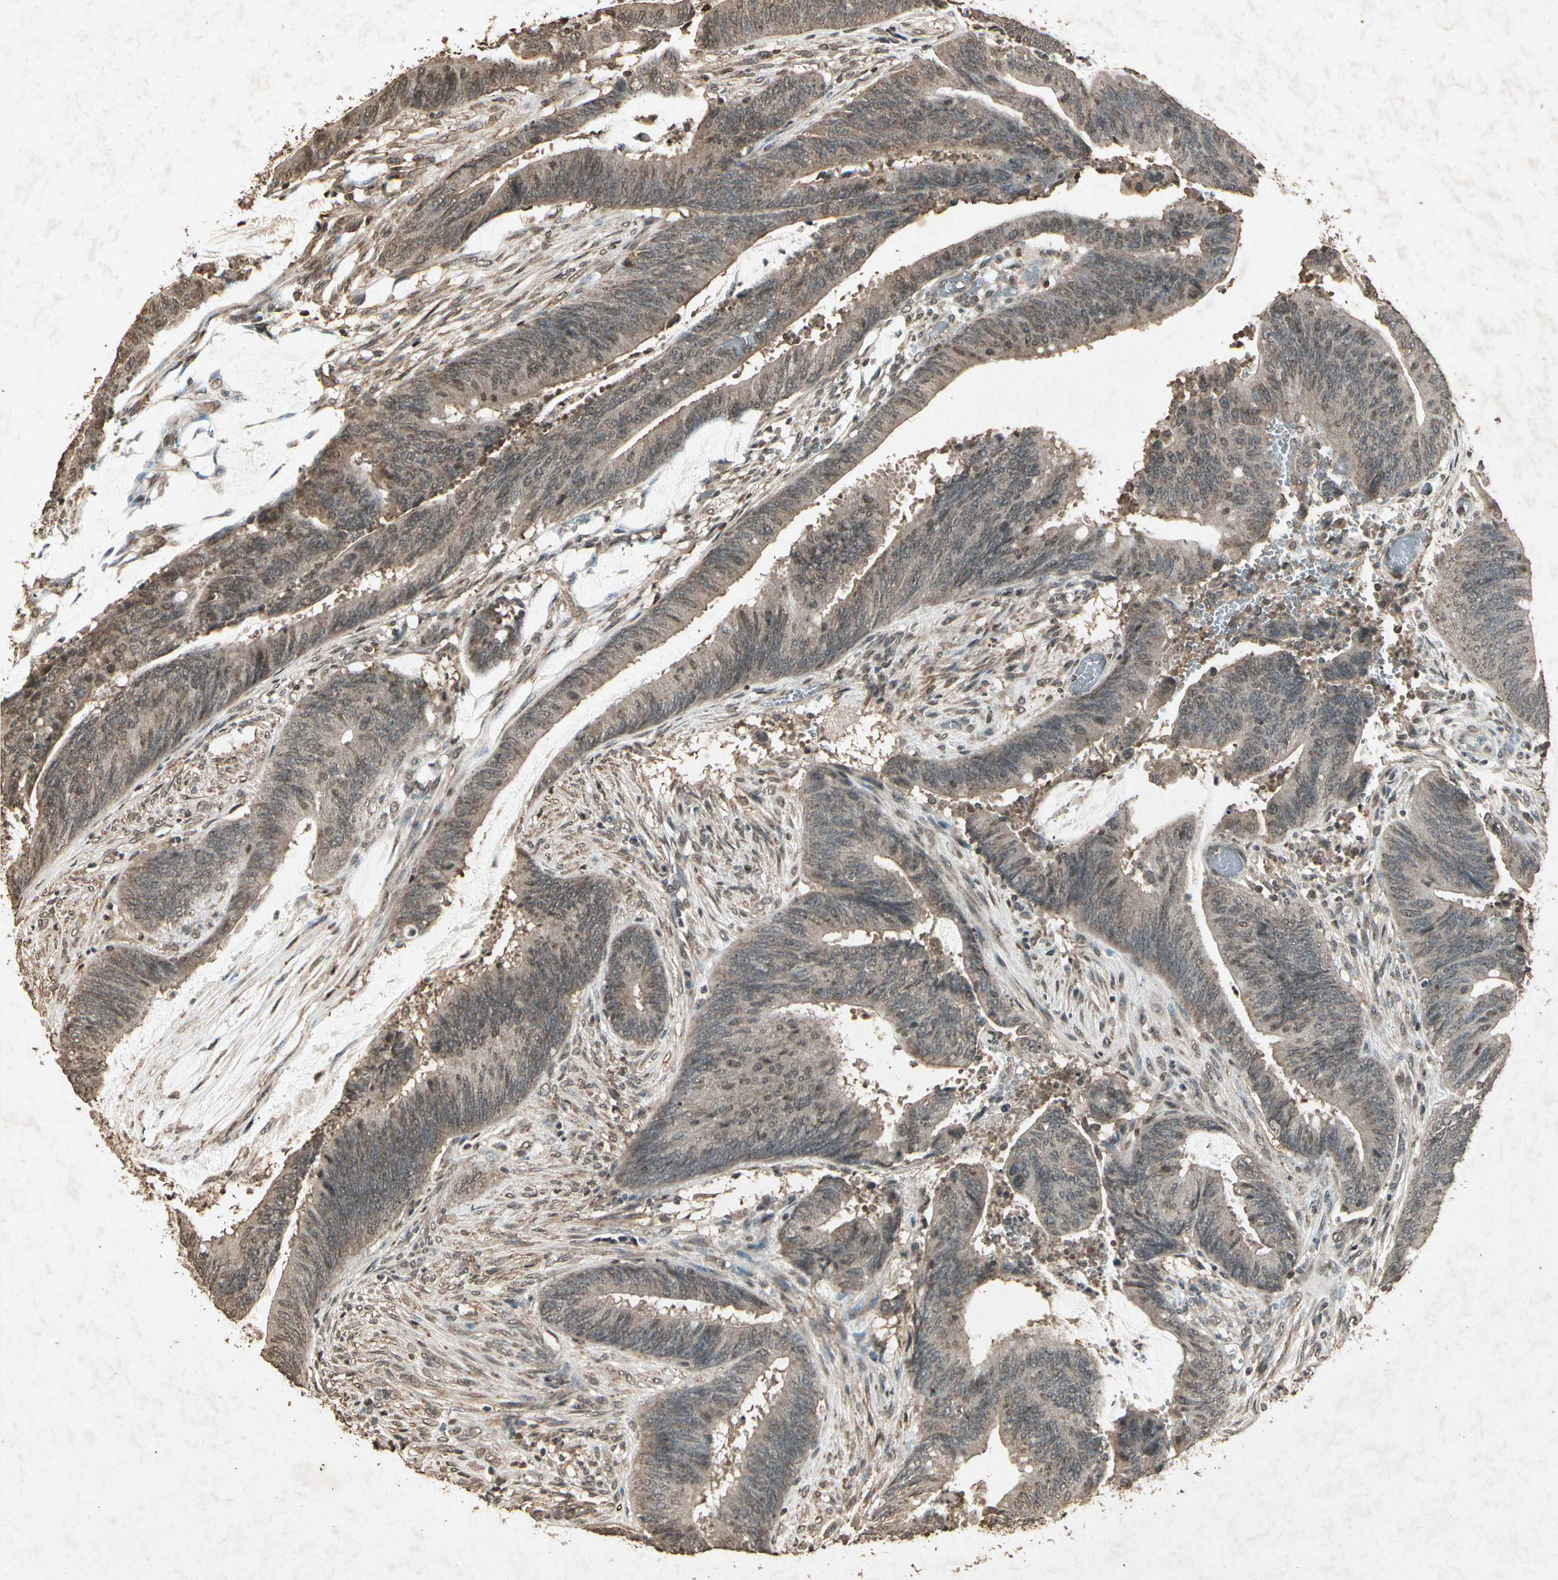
{"staining": {"intensity": "weak", "quantity": "25%-75%", "location": "cytoplasmic/membranous"}, "tissue": "colorectal cancer", "cell_type": "Tumor cells", "image_type": "cancer", "snomed": [{"axis": "morphology", "description": "Adenocarcinoma, NOS"}, {"axis": "topography", "description": "Rectum"}], "caption": "Human adenocarcinoma (colorectal) stained with a brown dye shows weak cytoplasmic/membranous positive staining in approximately 25%-75% of tumor cells.", "gene": "GC", "patient": {"sex": "female", "age": 66}}